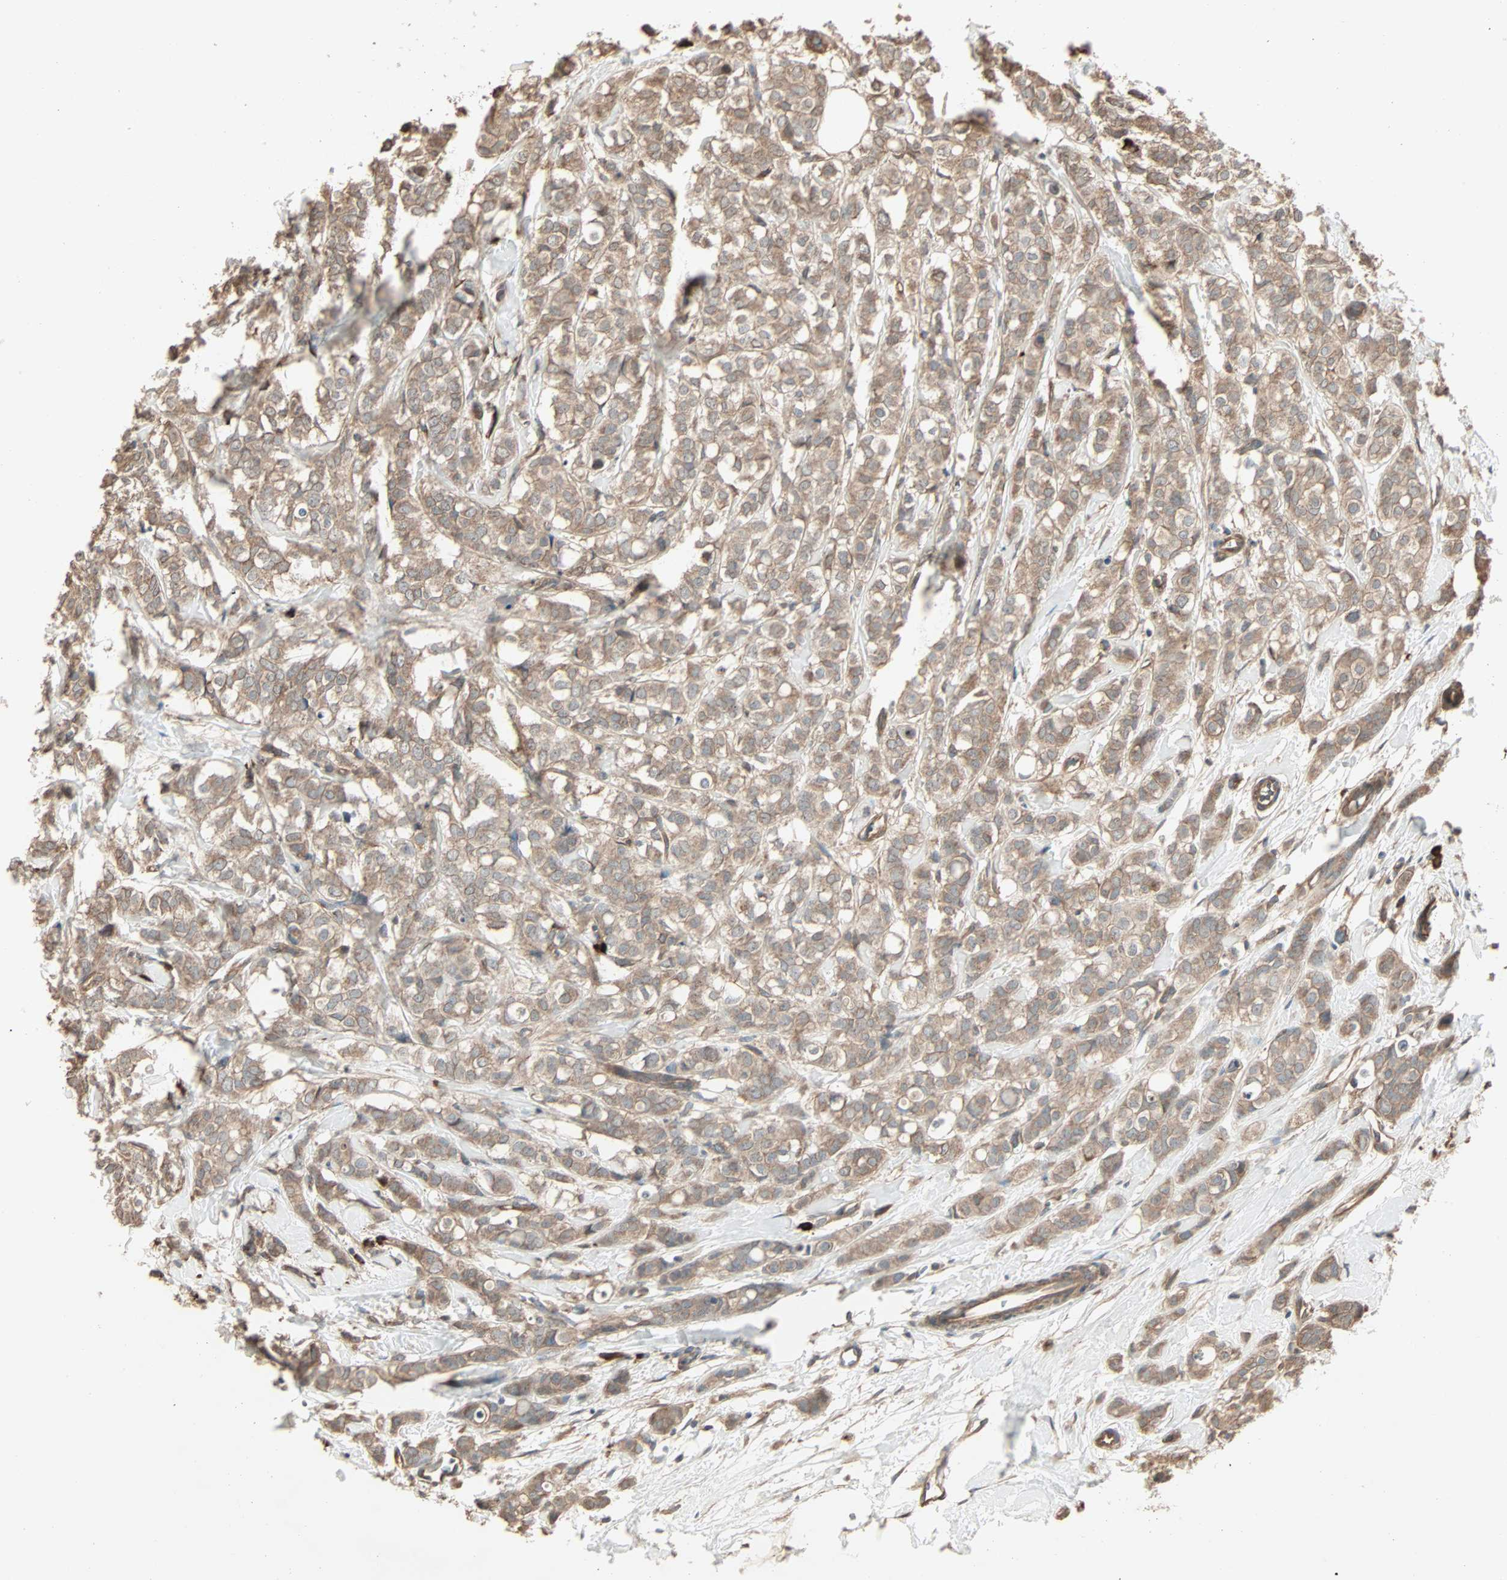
{"staining": {"intensity": "weak", "quantity": ">75%", "location": "cytoplasmic/membranous"}, "tissue": "breast cancer", "cell_type": "Tumor cells", "image_type": "cancer", "snomed": [{"axis": "morphology", "description": "Lobular carcinoma"}, {"axis": "topography", "description": "Breast"}], "caption": "Protein expression analysis of breast cancer demonstrates weak cytoplasmic/membranous staining in about >75% of tumor cells. (DAB (3,3'-diaminobenzidine) IHC, brown staining for protein, blue staining for nuclei).", "gene": "GALNT3", "patient": {"sex": "female", "age": 60}}